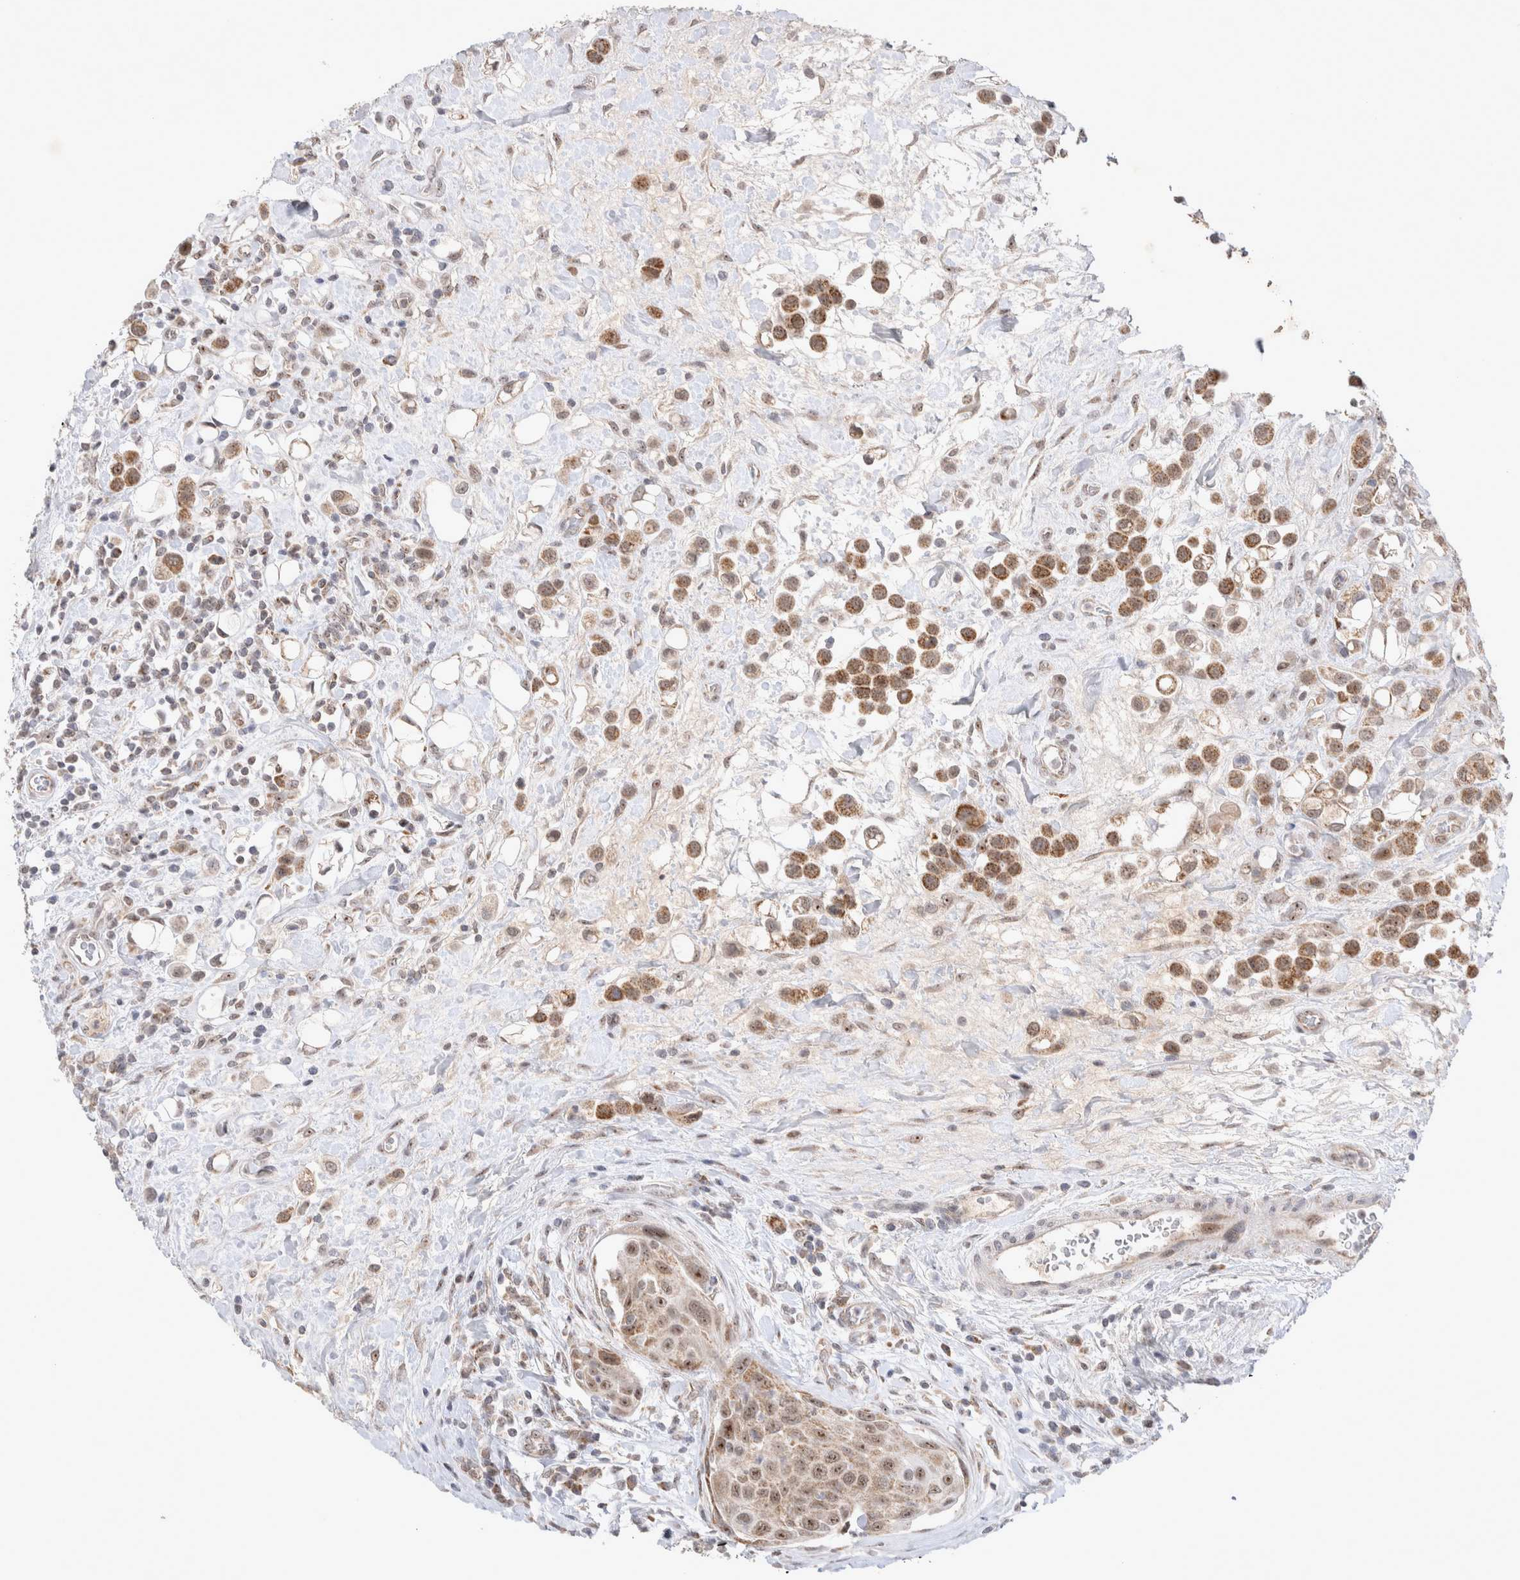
{"staining": {"intensity": "moderate", "quantity": ">75%", "location": "cytoplasmic/membranous,nuclear"}, "tissue": "urothelial cancer", "cell_type": "Tumor cells", "image_type": "cancer", "snomed": [{"axis": "morphology", "description": "Urothelial carcinoma, High grade"}, {"axis": "topography", "description": "Urinary bladder"}], "caption": "DAB immunohistochemical staining of urothelial cancer exhibits moderate cytoplasmic/membranous and nuclear protein positivity in about >75% of tumor cells.", "gene": "MRPL37", "patient": {"sex": "male", "age": 50}}